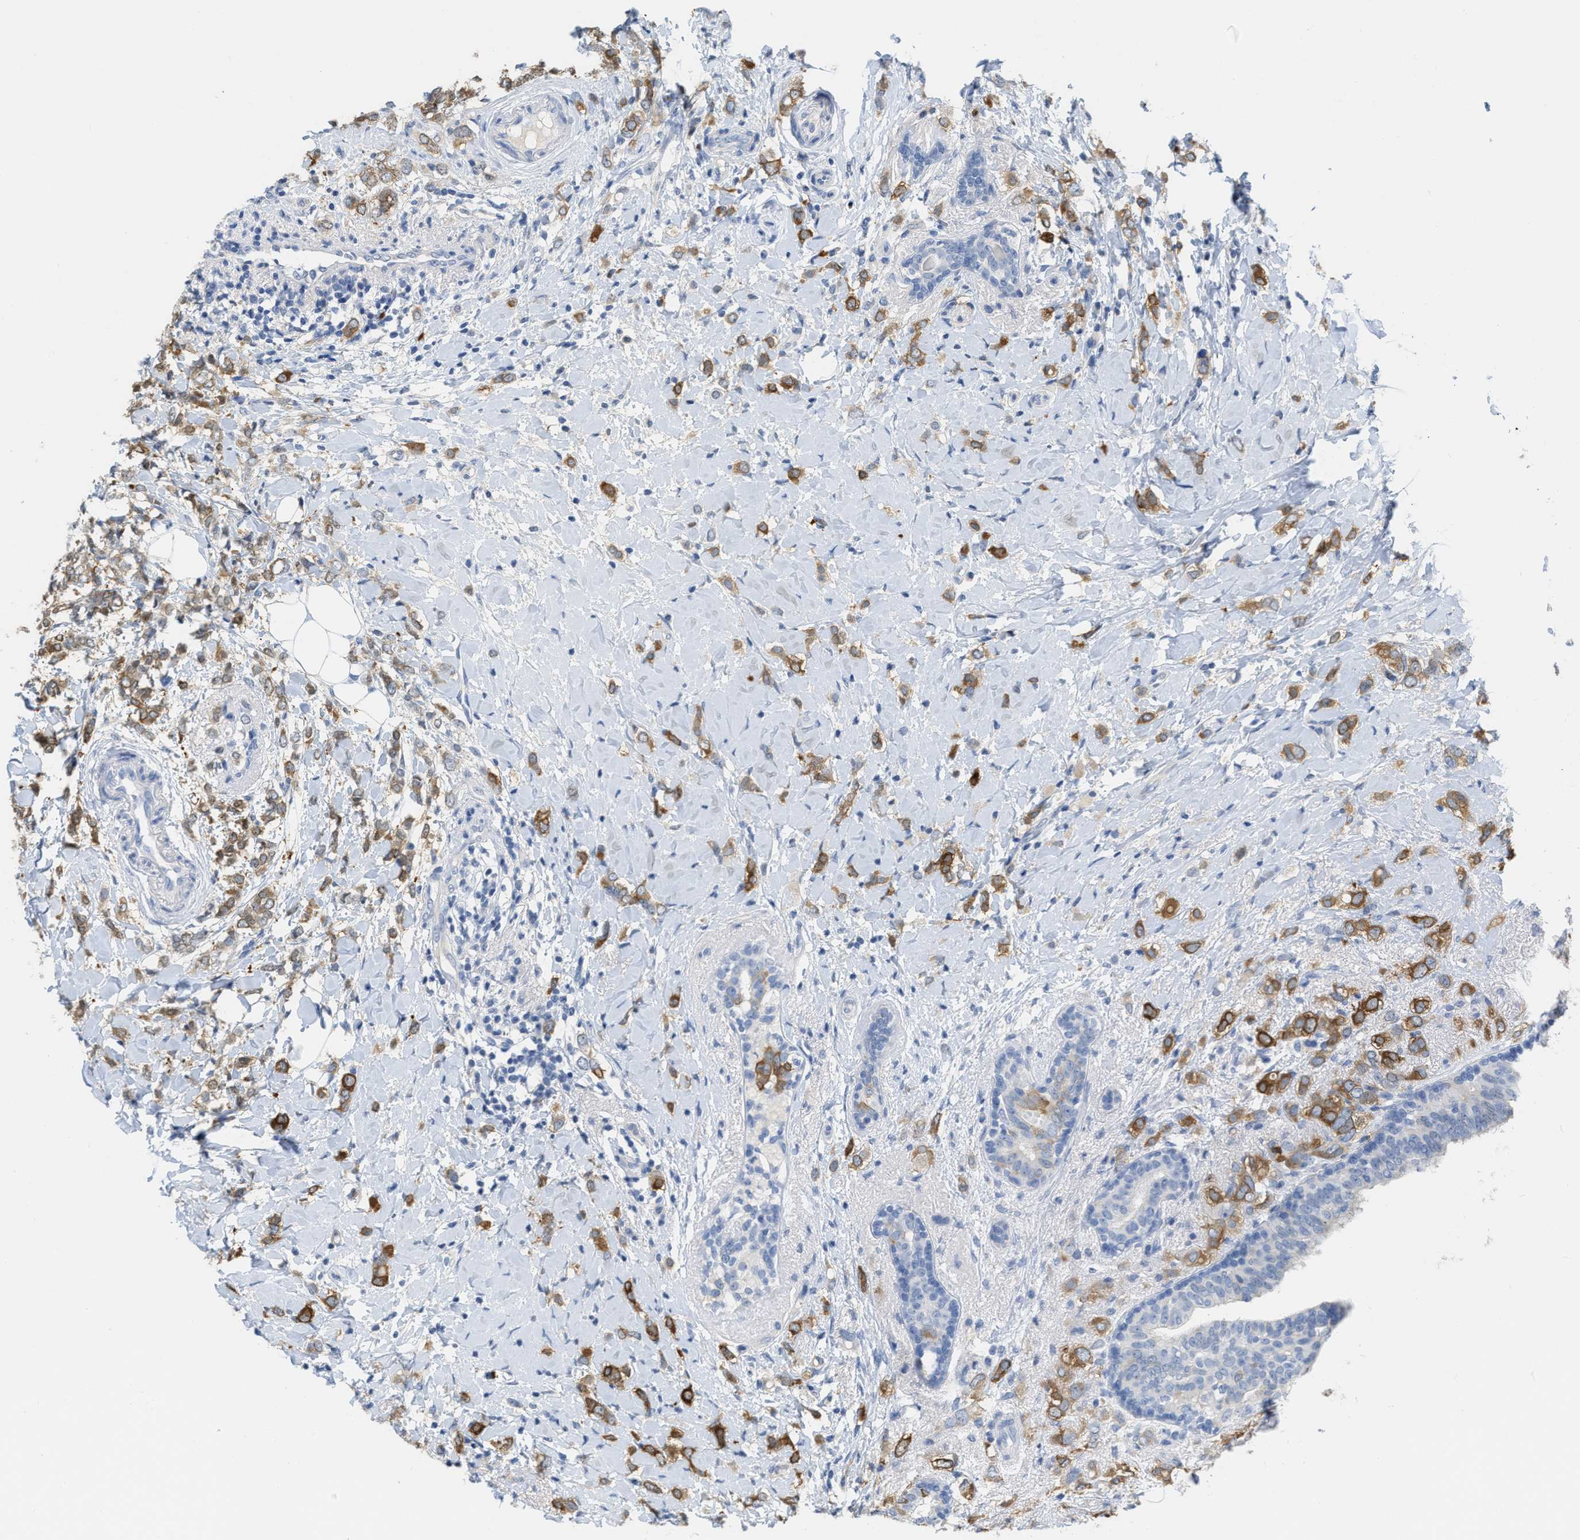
{"staining": {"intensity": "moderate", "quantity": ">75%", "location": "cytoplasmic/membranous"}, "tissue": "breast cancer", "cell_type": "Tumor cells", "image_type": "cancer", "snomed": [{"axis": "morphology", "description": "Normal tissue, NOS"}, {"axis": "morphology", "description": "Lobular carcinoma"}, {"axis": "topography", "description": "Breast"}], "caption": "Breast cancer (lobular carcinoma) stained with IHC demonstrates moderate cytoplasmic/membranous expression in about >75% of tumor cells.", "gene": "CRYM", "patient": {"sex": "female", "age": 47}}